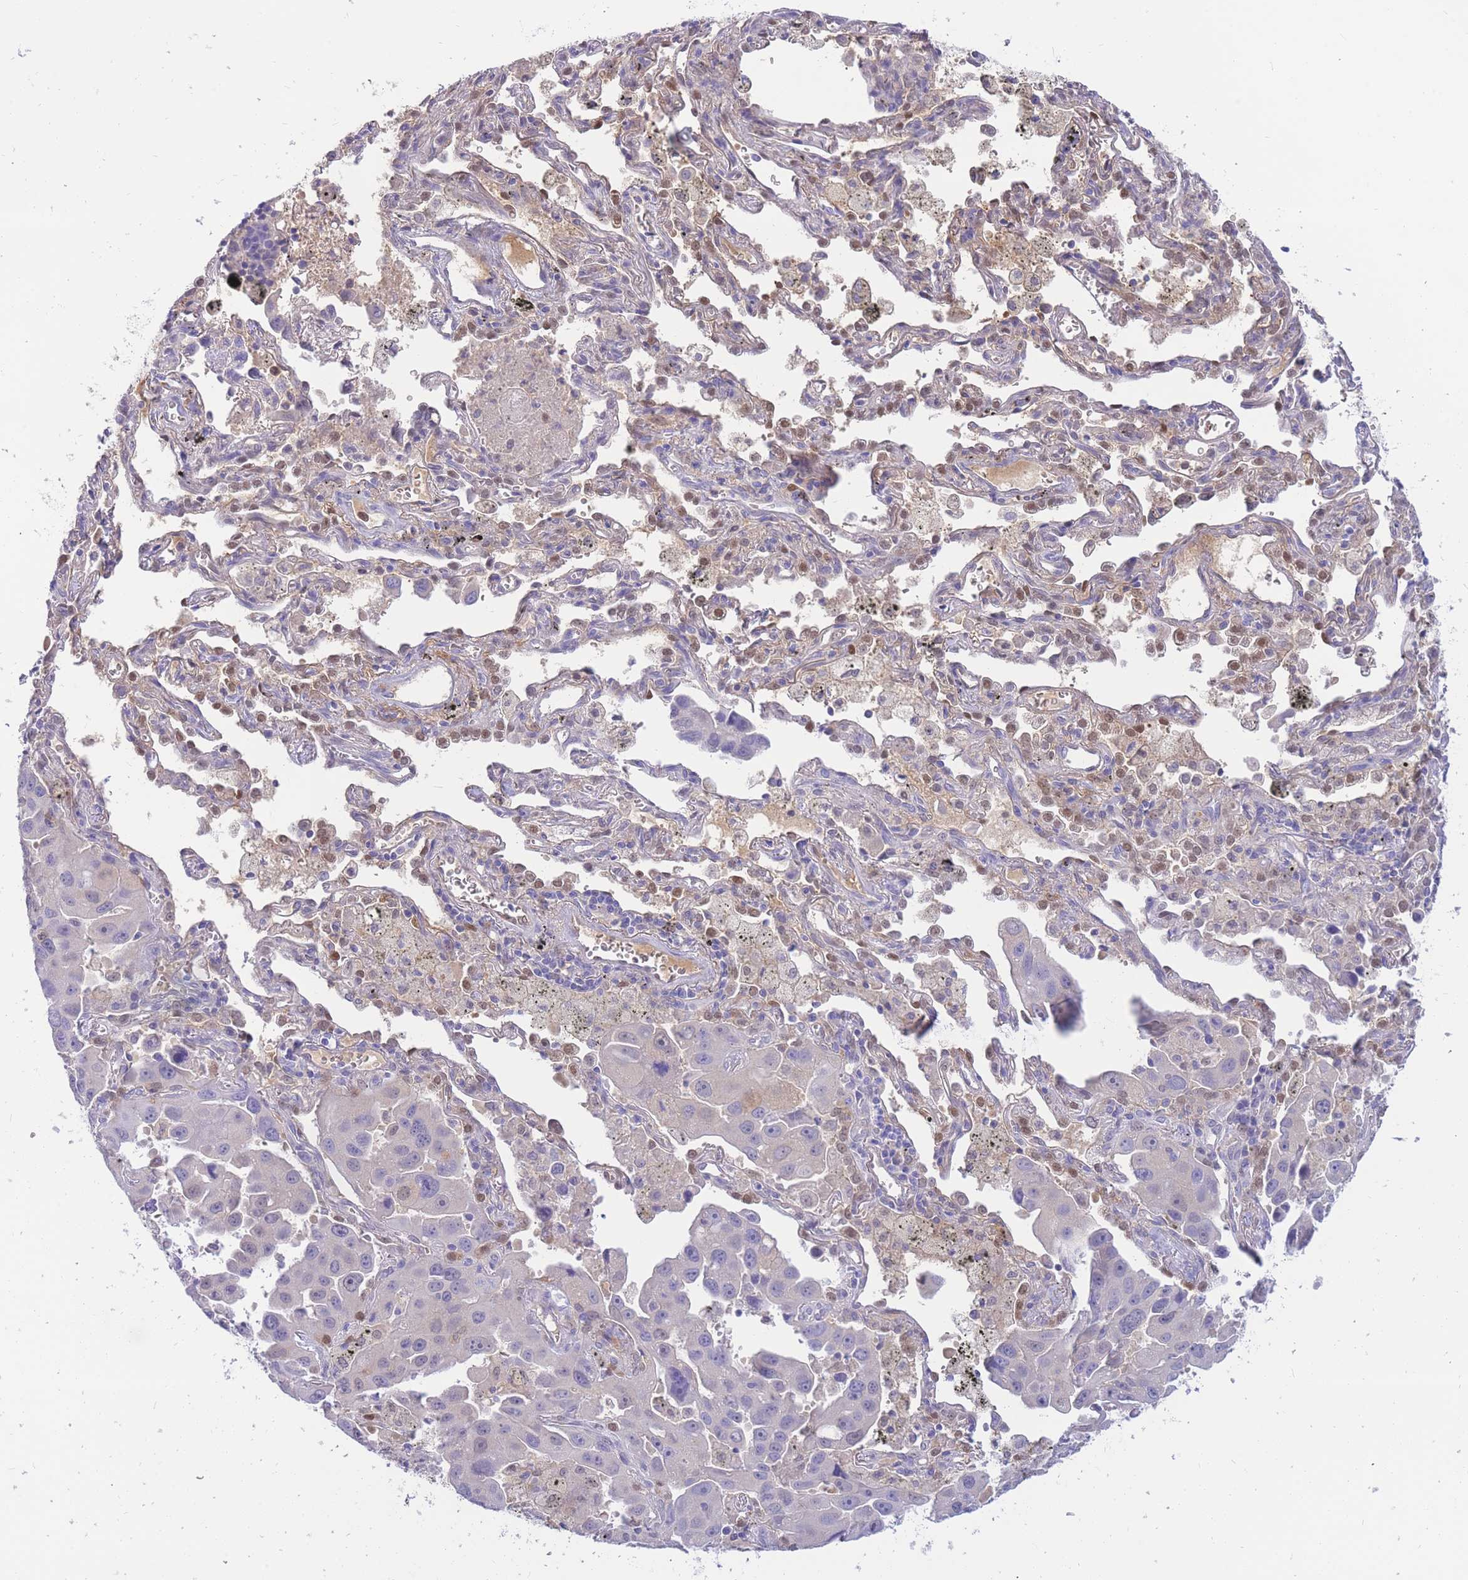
{"staining": {"intensity": "negative", "quantity": "none", "location": "none"}, "tissue": "lung cancer", "cell_type": "Tumor cells", "image_type": "cancer", "snomed": [{"axis": "morphology", "description": "Adenocarcinoma, NOS"}, {"axis": "topography", "description": "Lung"}], "caption": "Lung cancer (adenocarcinoma) was stained to show a protein in brown. There is no significant expression in tumor cells.", "gene": "SULT1A1", "patient": {"sex": "male", "age": 66}}